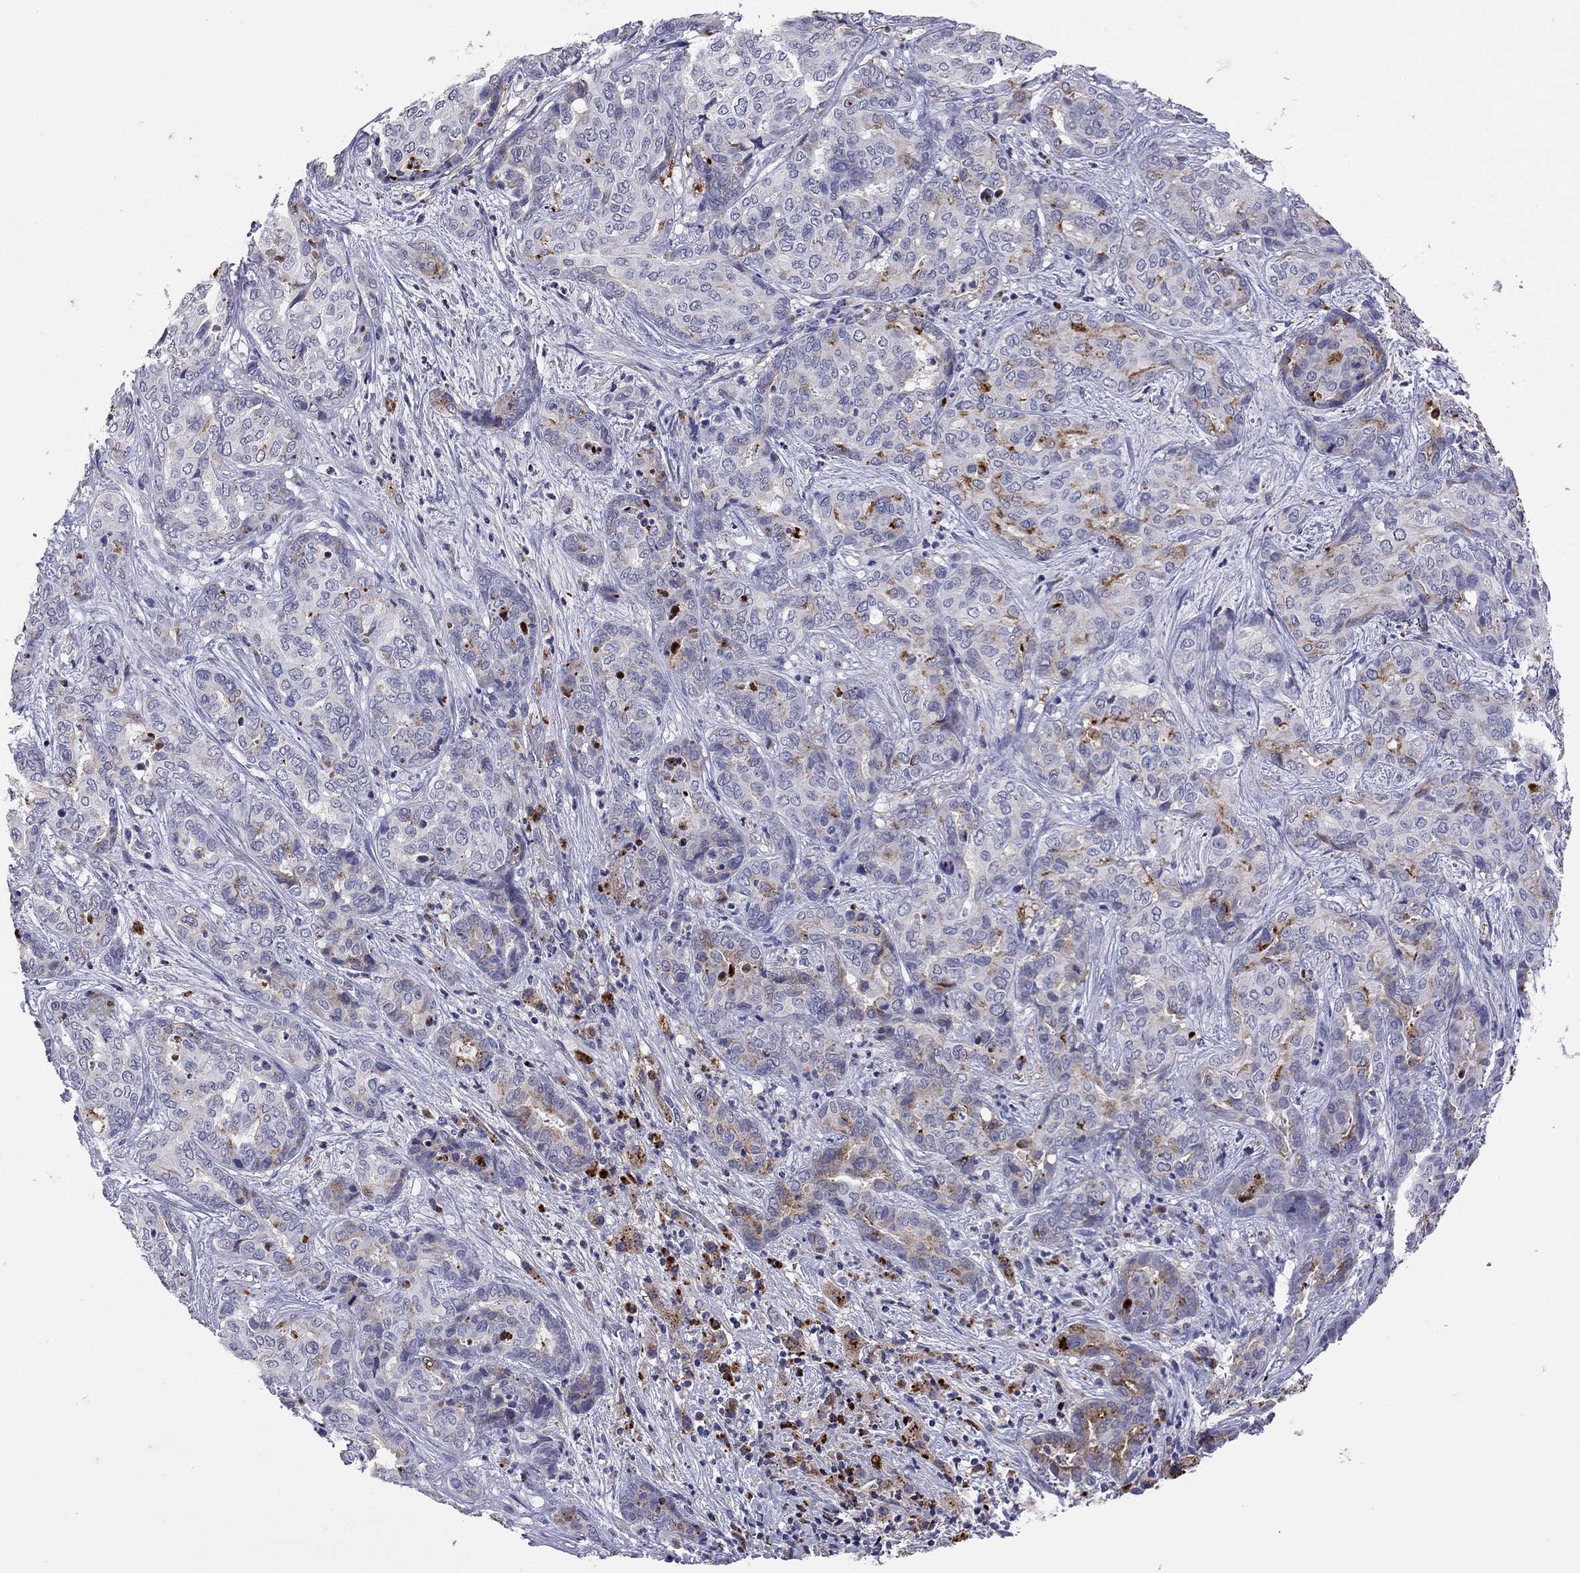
{"staining": {"intensity": "negative", "quantity": "none", "location": "none"}, "tissue": "liver cancer", "cell_type": "Tumor cells", "image_type": "cancer", "snomed": [{"axis": "morphology", "description": "Cholangiocarcinoma"}, {"axis": "topography", "description": "Liver"}], "caption": "DAB immunohistochemical staining of human cholangiocarcinoma (liver) exhibits no significant expression in tumor cells.", "gene": "SERPINA3", "patient": {"sex": "female", "age": 64}}